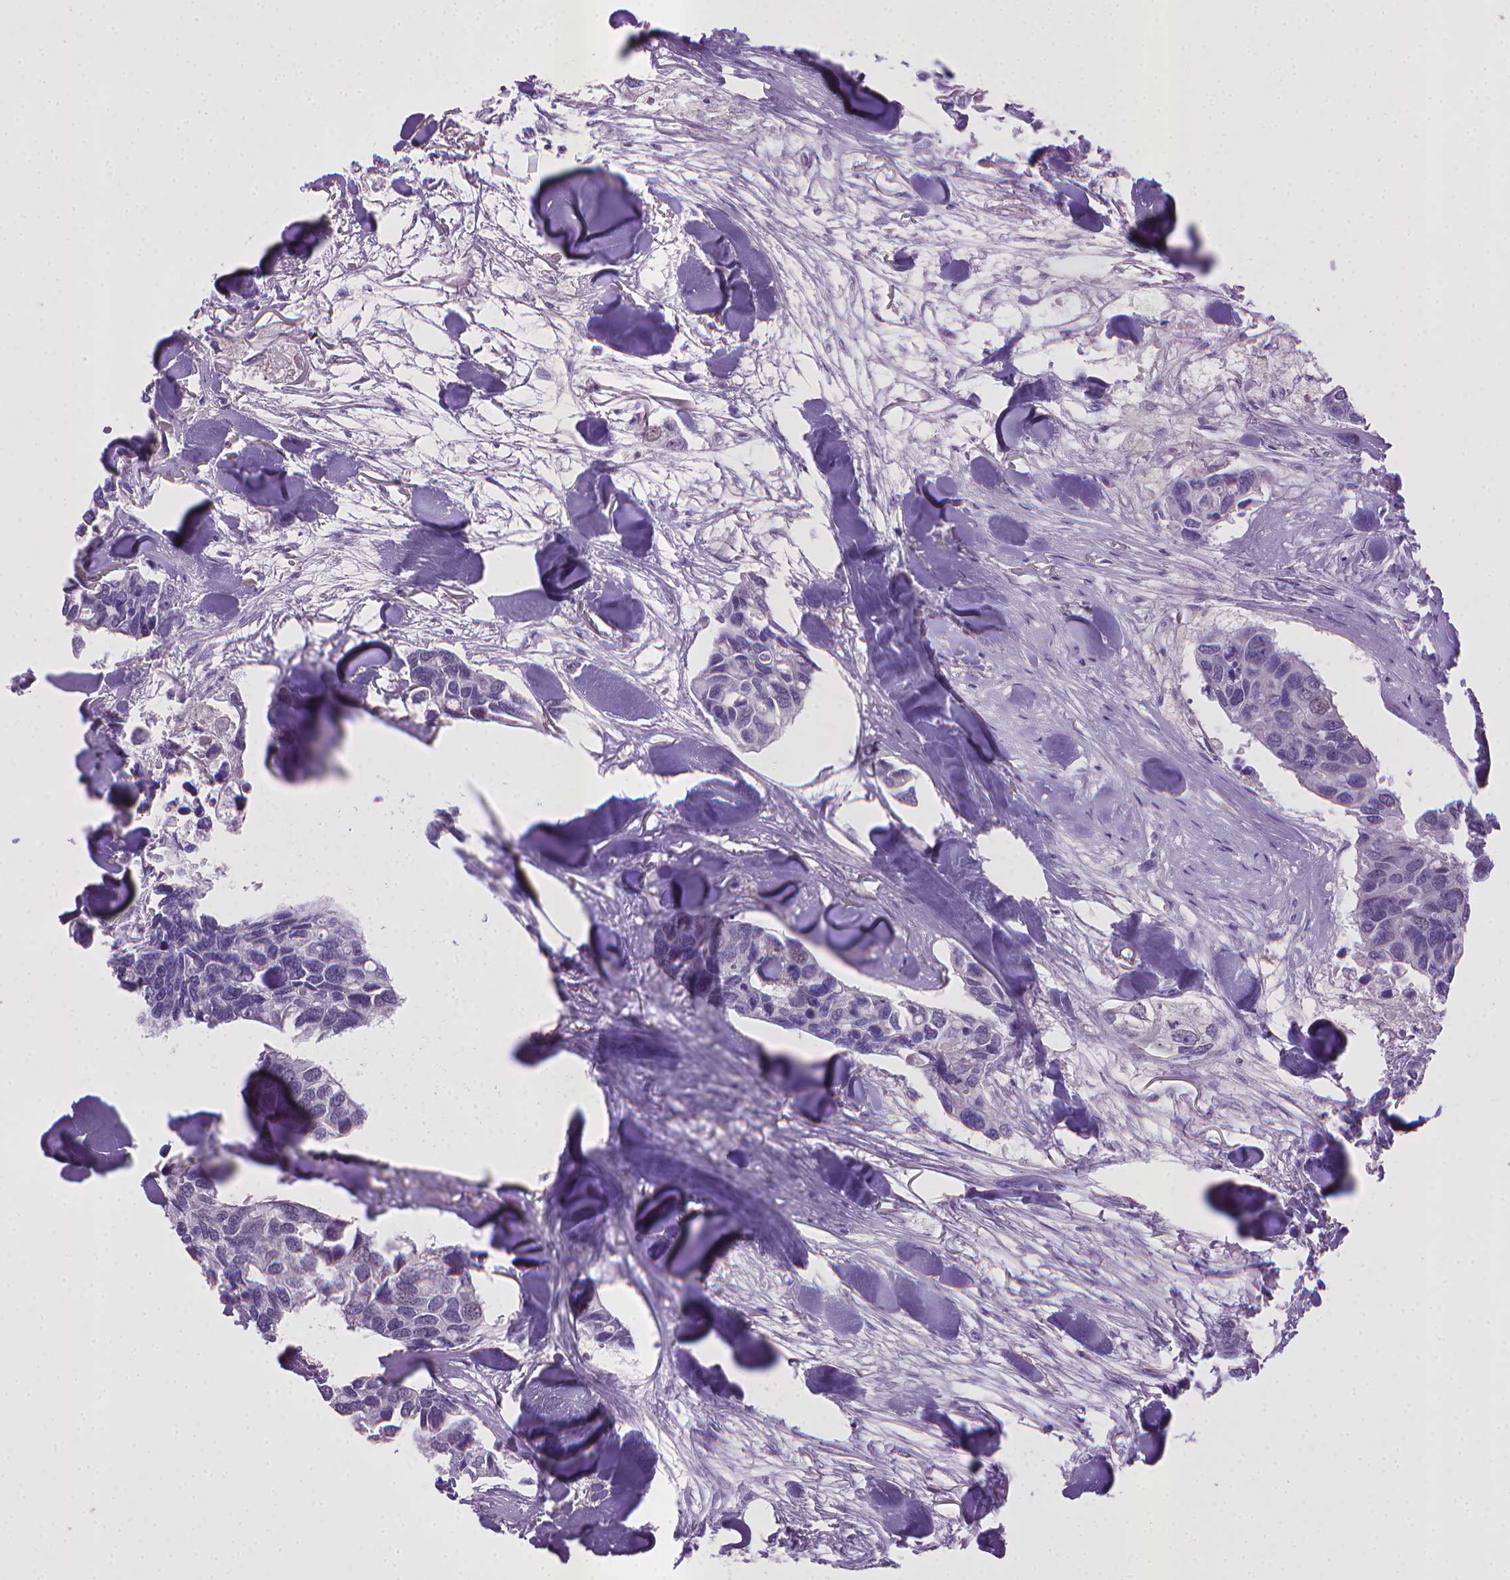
{"staining": {"intensity": "negative", "quantity": "none", "location": "none"}, "tissue": "breast cancer", "cell_type": "Tumor cells", "image_type": "cancer", "snomed": [{"axis": "morphology", "description": "Duct carcinoma"}, {"axis": "topography", "description": "Breast"}], "caption": "IHC photomicrograph of invasive ductal carcinoma (breast) stained for a protein (brown), which displays no expression in tumor cells.", "gene": "KMO", "patient": {"sex": "female", "age": 83}}